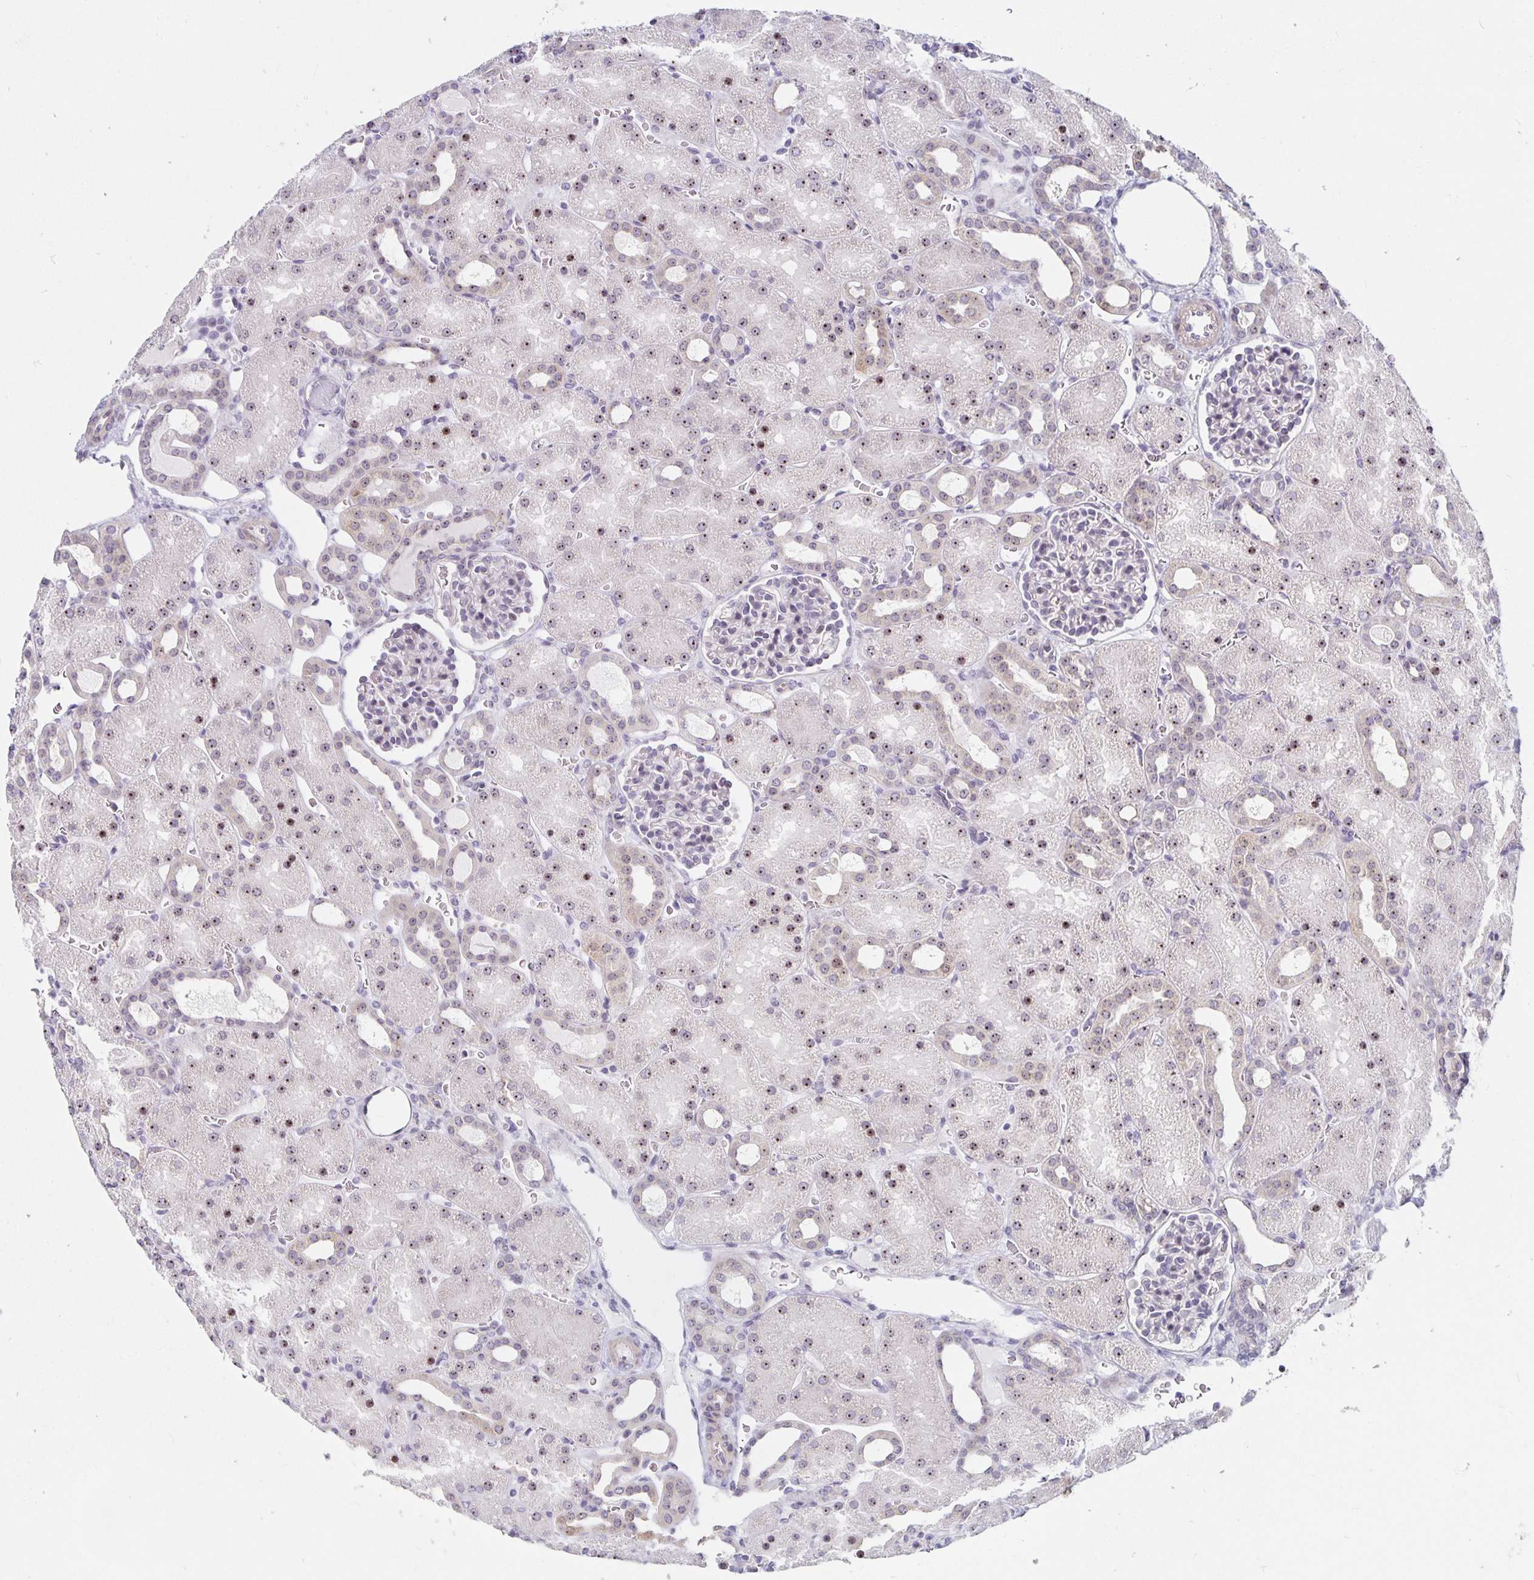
{"staining": {"intensity": "weak", "quantity": "<25%", "location": "nuclear"}, "tissue": "kidney", "cell_type": "Cells in glomeruli", "image_type": "normal", "snomed": [{"axis": "morphology", "description": "Normal tissue, NOS"}, {"axis": "topography", "description": "Kidney"}], "caption": "IHC of normal kidney displays no staining in cells in glomeruli.", "gene": "NUP85", "patient": {"sex": "male", "age": 2}}